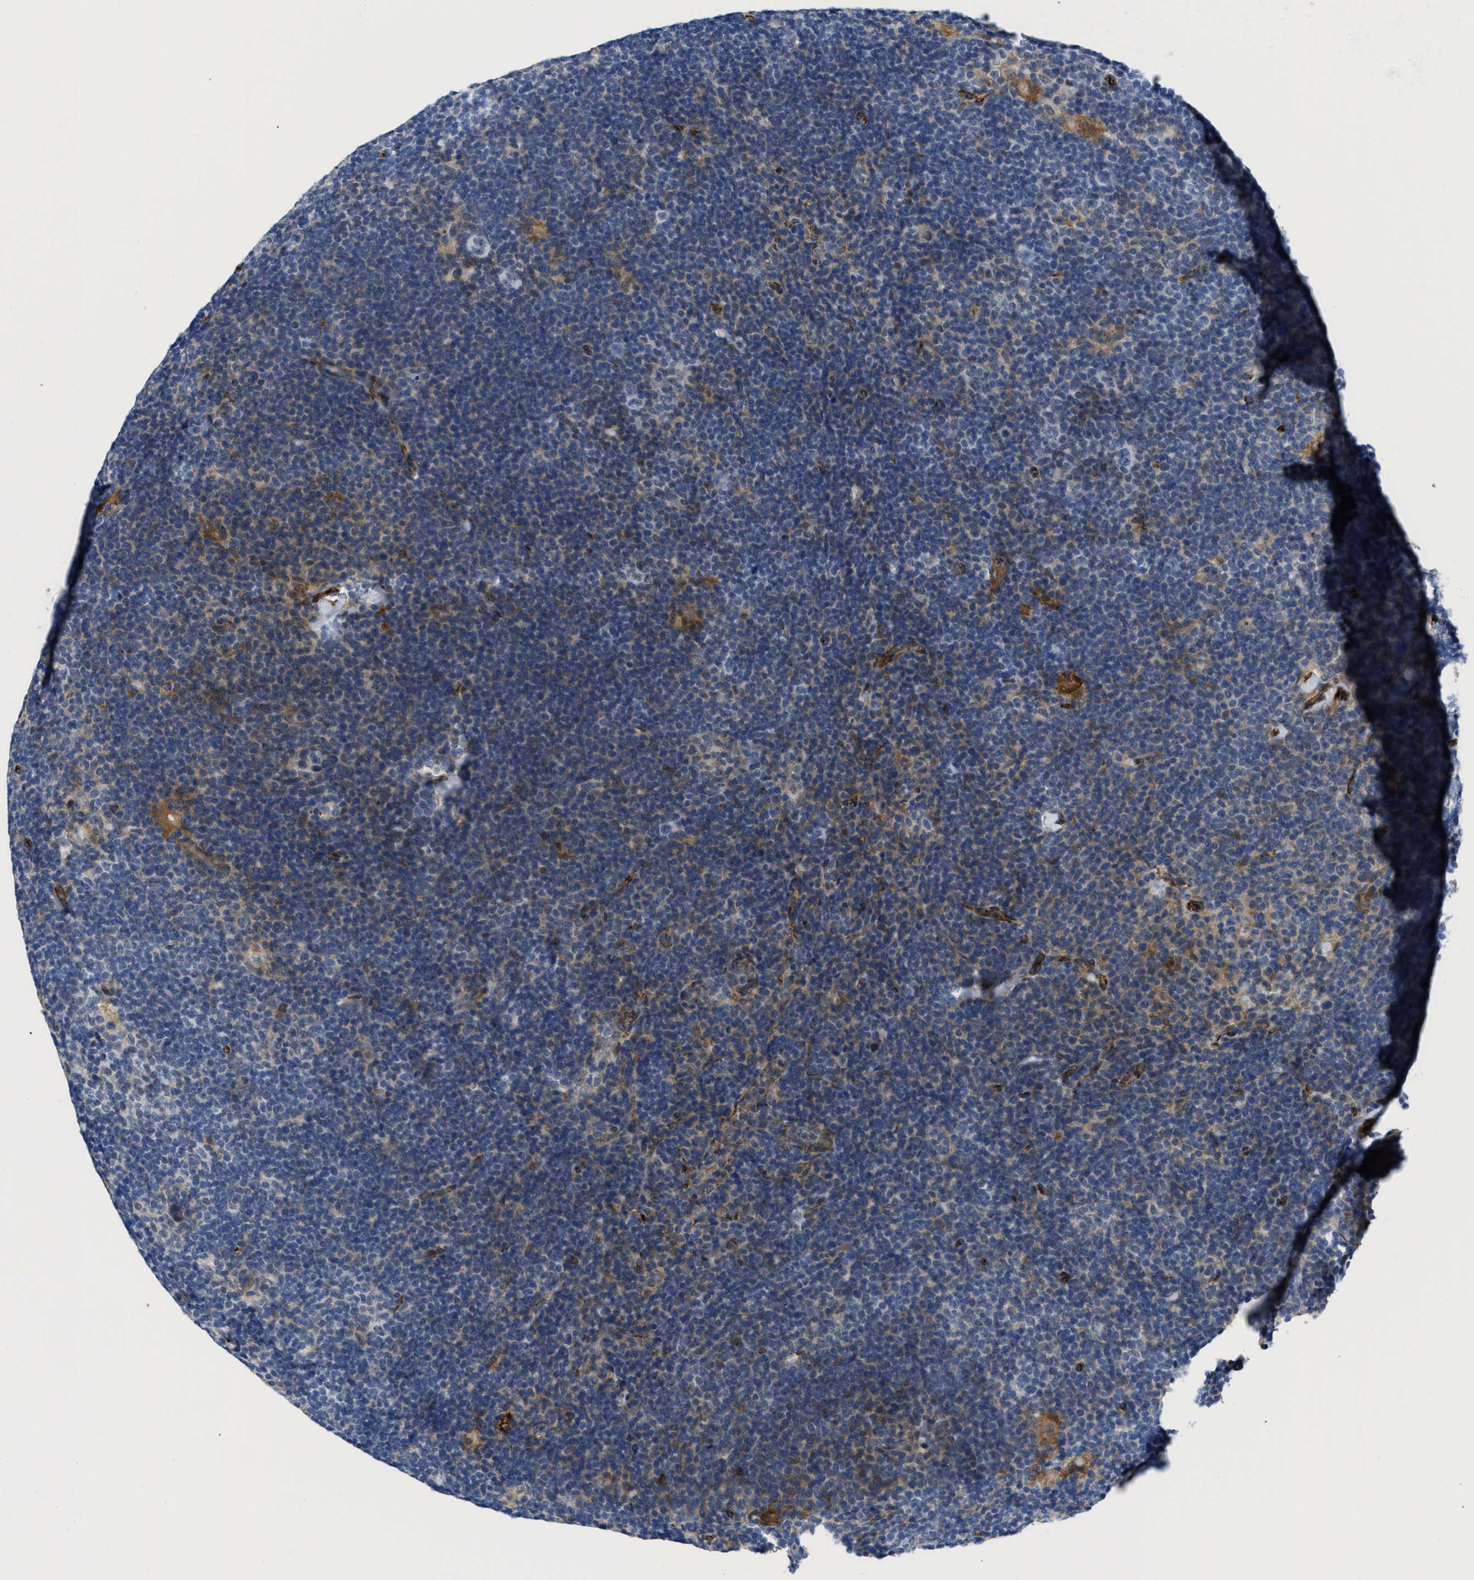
{"staining": {"intensity": "negative", "quantity": "none", "location": "none"}, "tissue": "lymphoma", "cell_type": "Tumor cells", "image_type": "cancer", "snomed": [{"axis": "morphology", "description": "Hodgkin's disease, NOS"}, {"axis": "topography", "description": "Lymph node"}], "caption": "Immunohistochemistry (IHC) image of neoplastic tissue: lymphoma stained with DAB displays no significant protein positivity in tumor cells. (Brightfield microscopy of DAB immunohistochemistry (IHC) at high magnification).", "gene": "NAB1", "patient": {"sex": "female", "age": 57}}